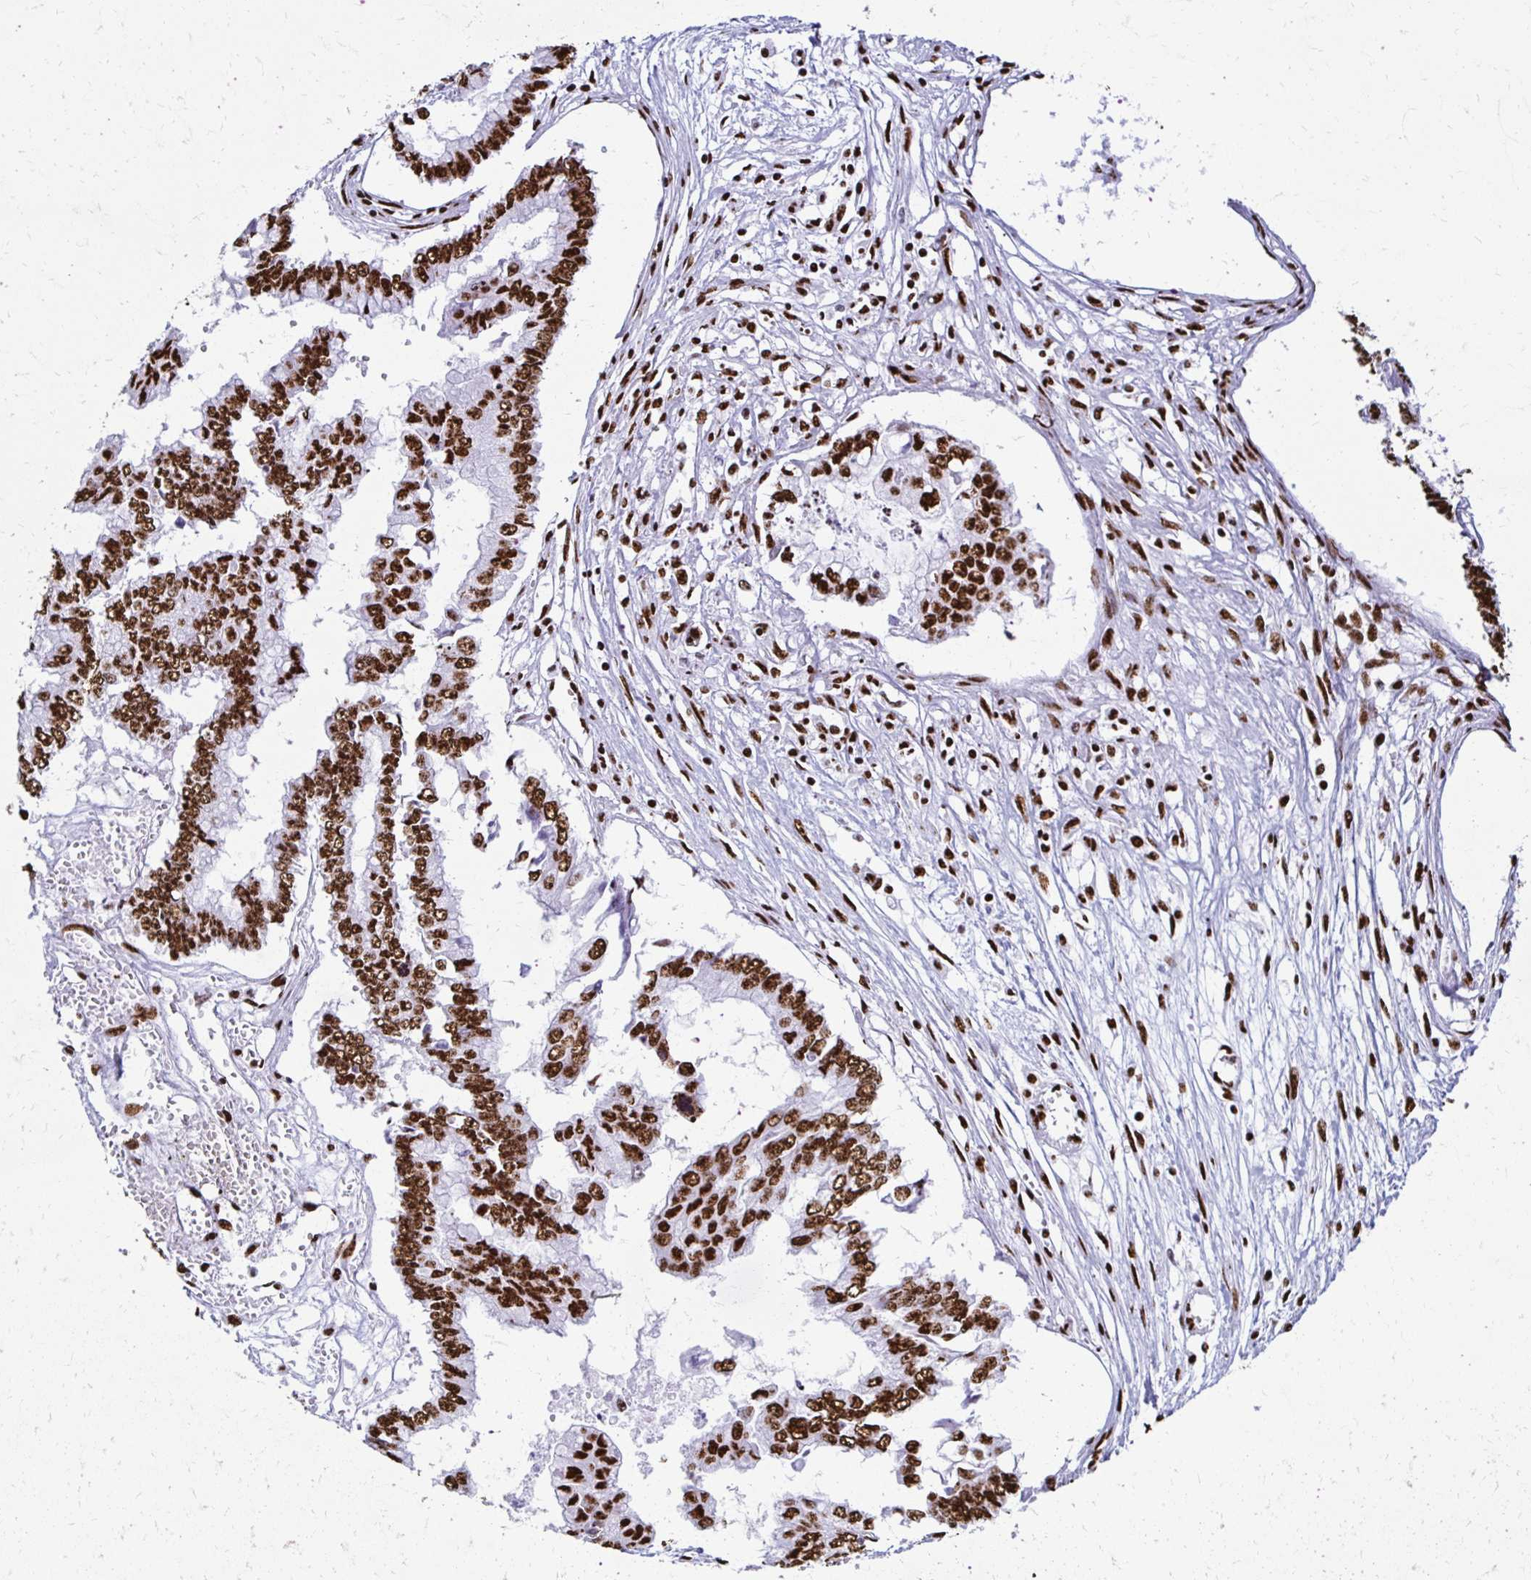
{"staining": {"intensity": "strong", "quantity": ">75%", "location": "nuclear"}, "tissue": "ovarian cancer", "cell_type": "Tumor cells", "image_type": "cancer", "snomed": [{"axis": "morphology", "description": "Cystadenocarcinoma, mucinous, NOS"}, {"axis": "topography", "description": "Ovary"}], "caption": "Protein staining of mucinous cystadenocarcinoma (ovarian) tissue reveals strong nuclear positivity in about >75% of tumor cells.", "gene": "NONO", "patient": {"sex": "female", "age": 72}}